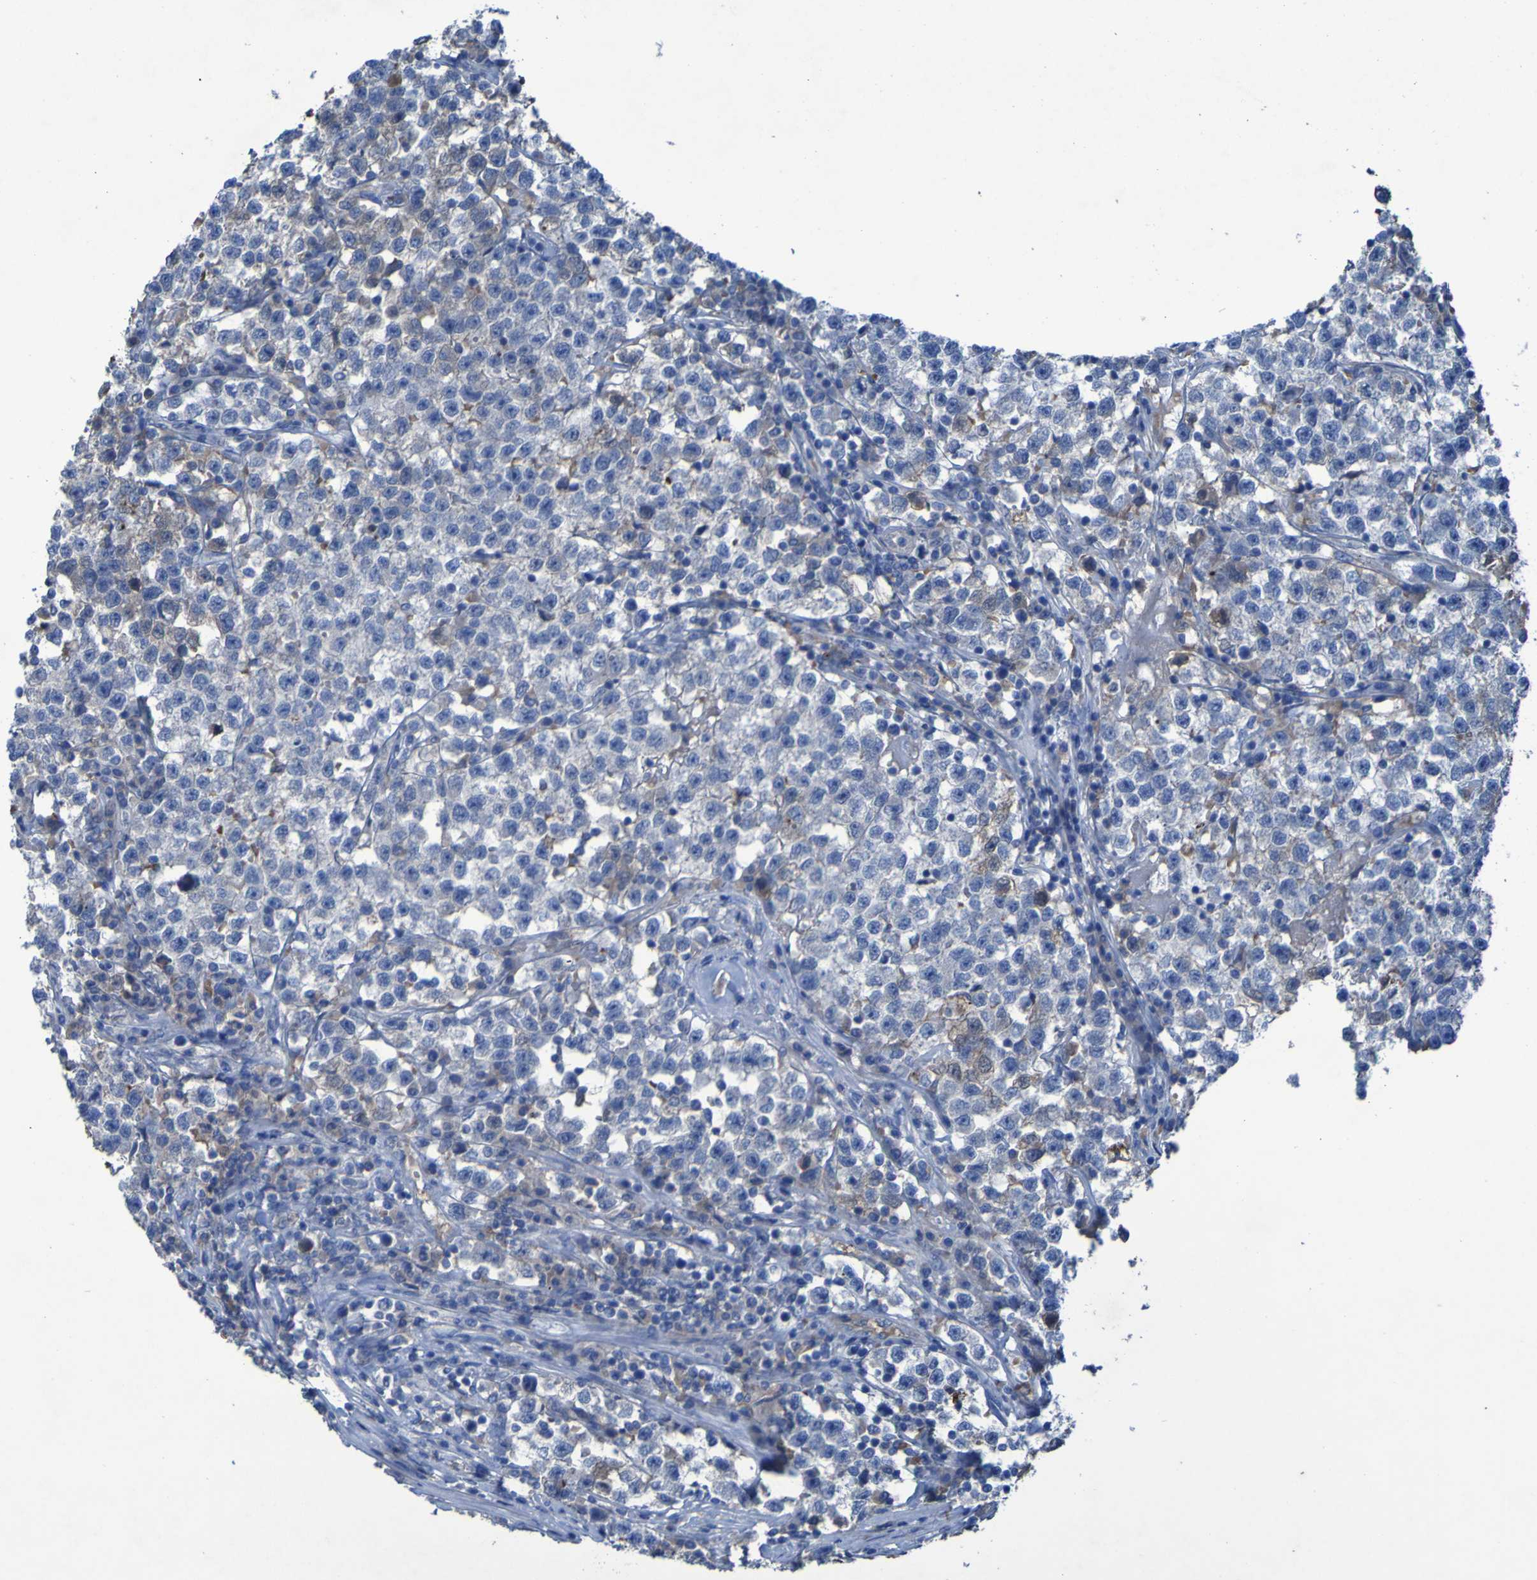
{"staining": {"intensity": "negative", "quantity": "none", "location": "none"}, "tissue": "testis cancer", "cell_type": "Tumor cells", "image_type": "cancer", "snomed": [{"axis": "morphology", "description": "Seminoma, NOS"}, {"axis": "topography", "description": "Testis"}], "caption": "Immunohistochemical staining of testis seminoma reveals no significant staining in tumor cells. The staining was performed using DAB to visualize the protein expression in brown, while the nuclei were stained in blue with hematoxylin (Magnification: 20x).", "gene": "SGK2", "patient": {"sex": "male", "age": 22}}